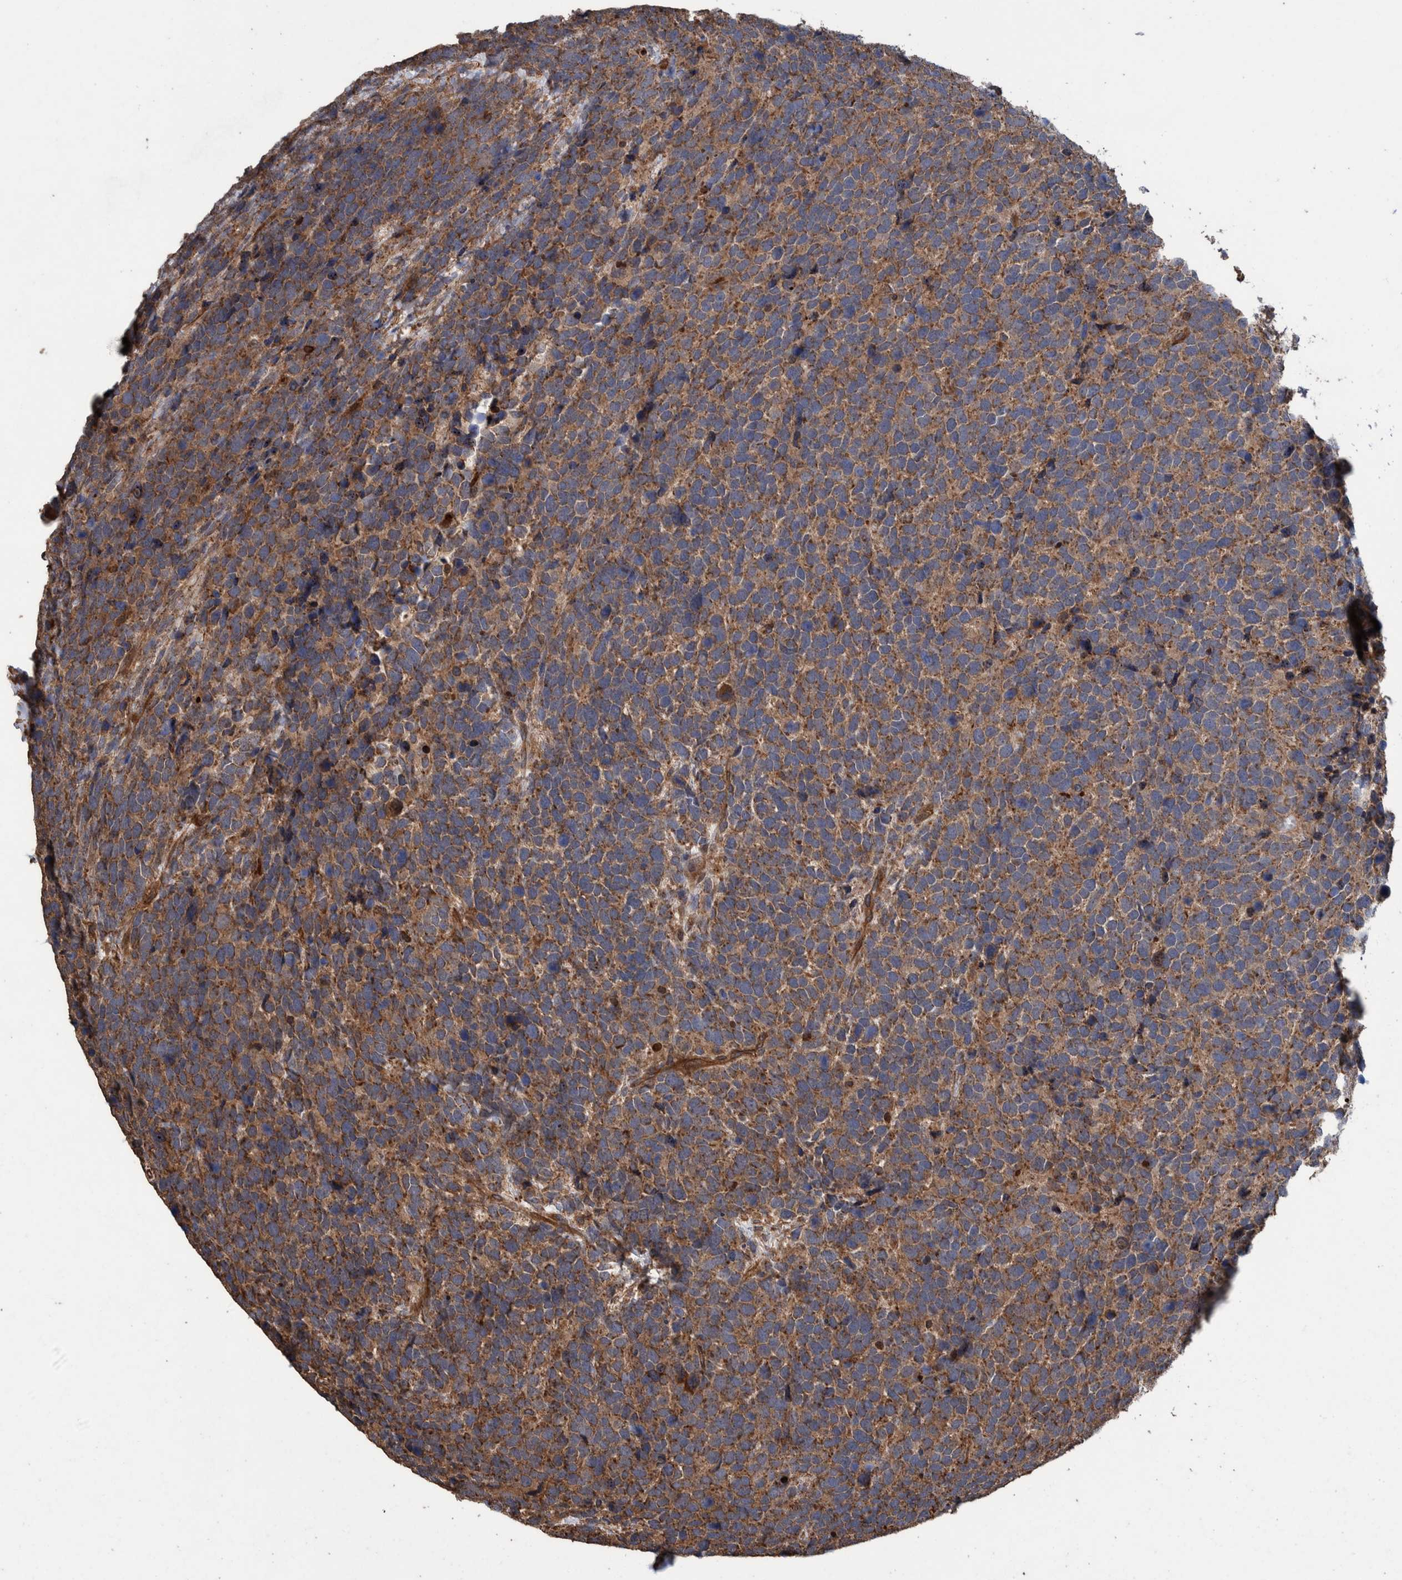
{"staining": {"intensity": "moderate", "quantity": ">75%", "location": "cytoplasmic/membranous"}, "tissue": "urothelial cancer", "cell_type": "Tumor cells", "image_type": "cancer", "snomed": [{"axis": "morphology", "description": "Urothelial carcinoma, High grade"}, {"axis": "topography", "description": "Urinary bladder"}], "caption": "Urothelial cancer stained for a protein exhibits moderate cytoplasmic/membranous positivity in tumor cells.", "gene": "TRIM16", "patient": {"sex": "female", "age": 82}}